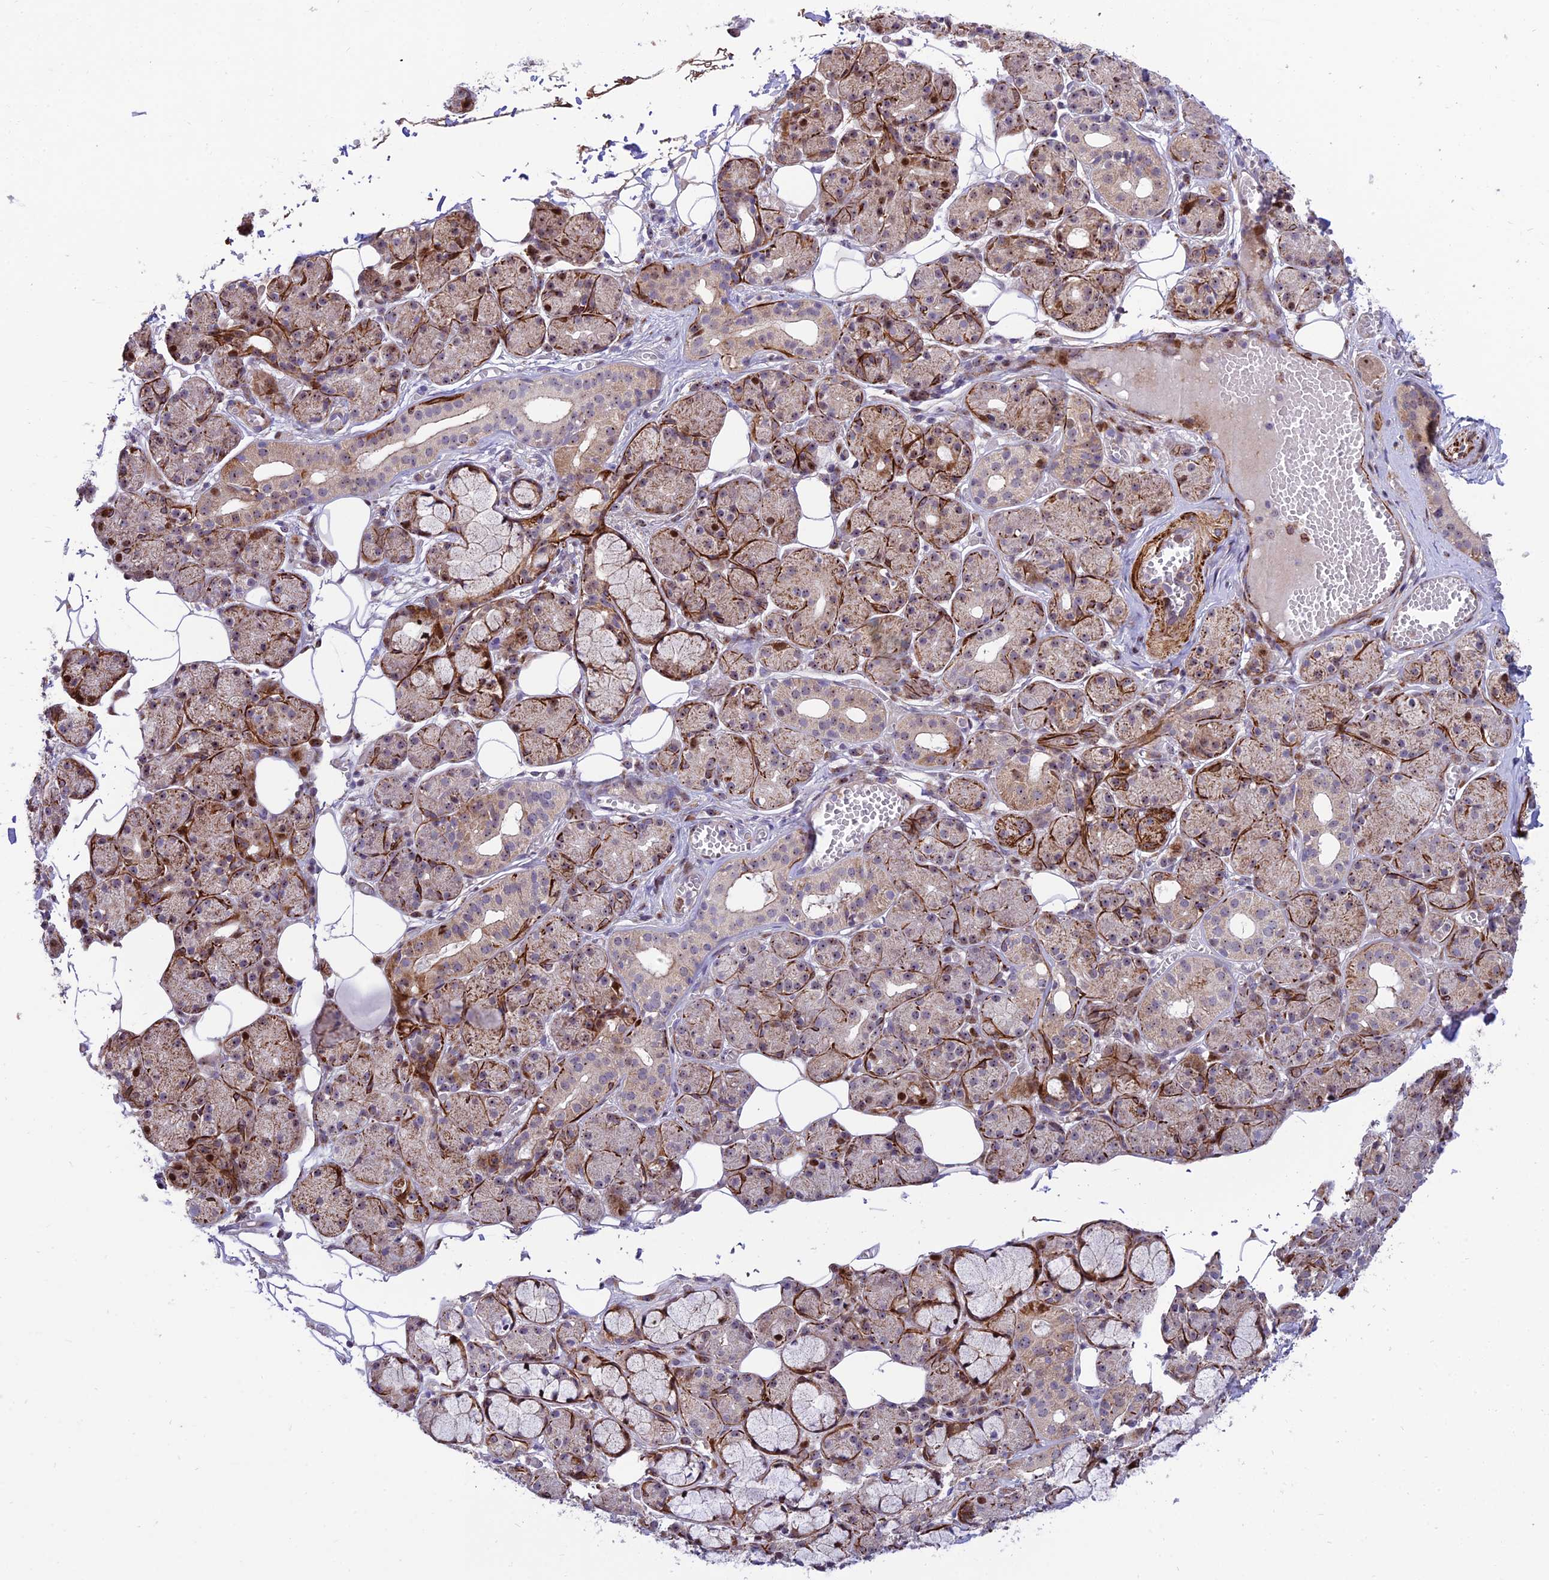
{"staining": {"intensity": "strong", "quantity": "25%-75%", "location": "cytoplasmic/membranous"}, "tissue": "salivary gland", "cell_type": "Glandular cells", "image_type": "normal", "snomed": [{"axis": "morphology", "description": "Normal tissue, NOS"}, {"axis": "topography", "description": "Salivary gland"}], "caption": "An image of salivary gland stained for a protein shows strong cytoplasmic/membranous brown staining in glandular cells. (Brightfield microscopy of DAB IHC at high magnification).", "gene": "KBTBD7", "patient": {"sex": "male", "age": 63}}